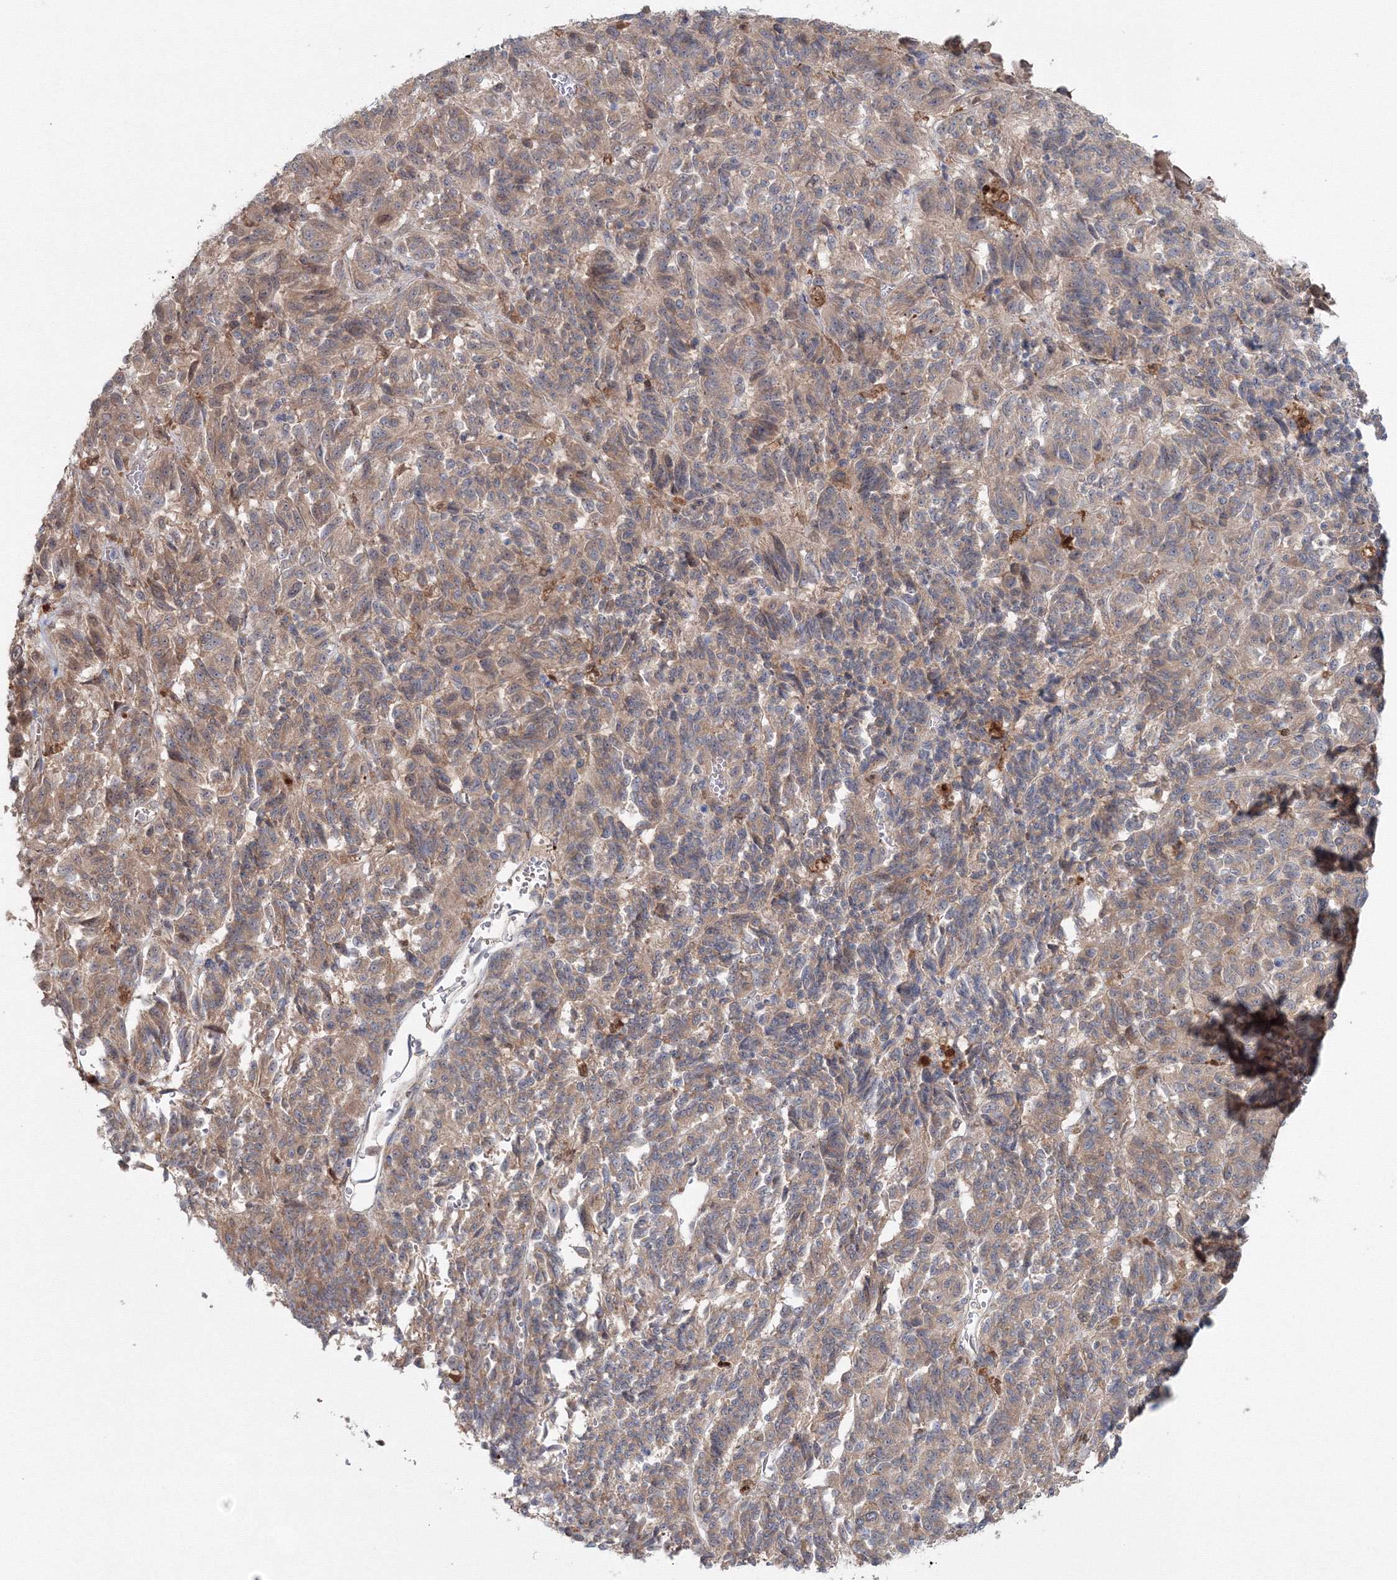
{"staining": {"intensity": "weak", "quantity": ">75%", "location": "cytoplasmic/membranous"}, "tissue": "melanoma", "cell_type": "Tumor cells", "image_type": "cancer", "snomed": [{"axis": "morphology", "description": "Malignant melanoma, Metastatic site"}, {"axis": "topography", "description": "Lung"}], "caption": "Protein staining displays weak cytoplasmic/membranous positivity in about >75% of tumor cells in melanoma. The staining was performed using DAB to visualize the protein expression in brown, while the nuclei were stained in blue with hematoxylin (Magnification: 20x).", "gene": "MKRN2", "patient": {"sex": "male", "age": 64}}